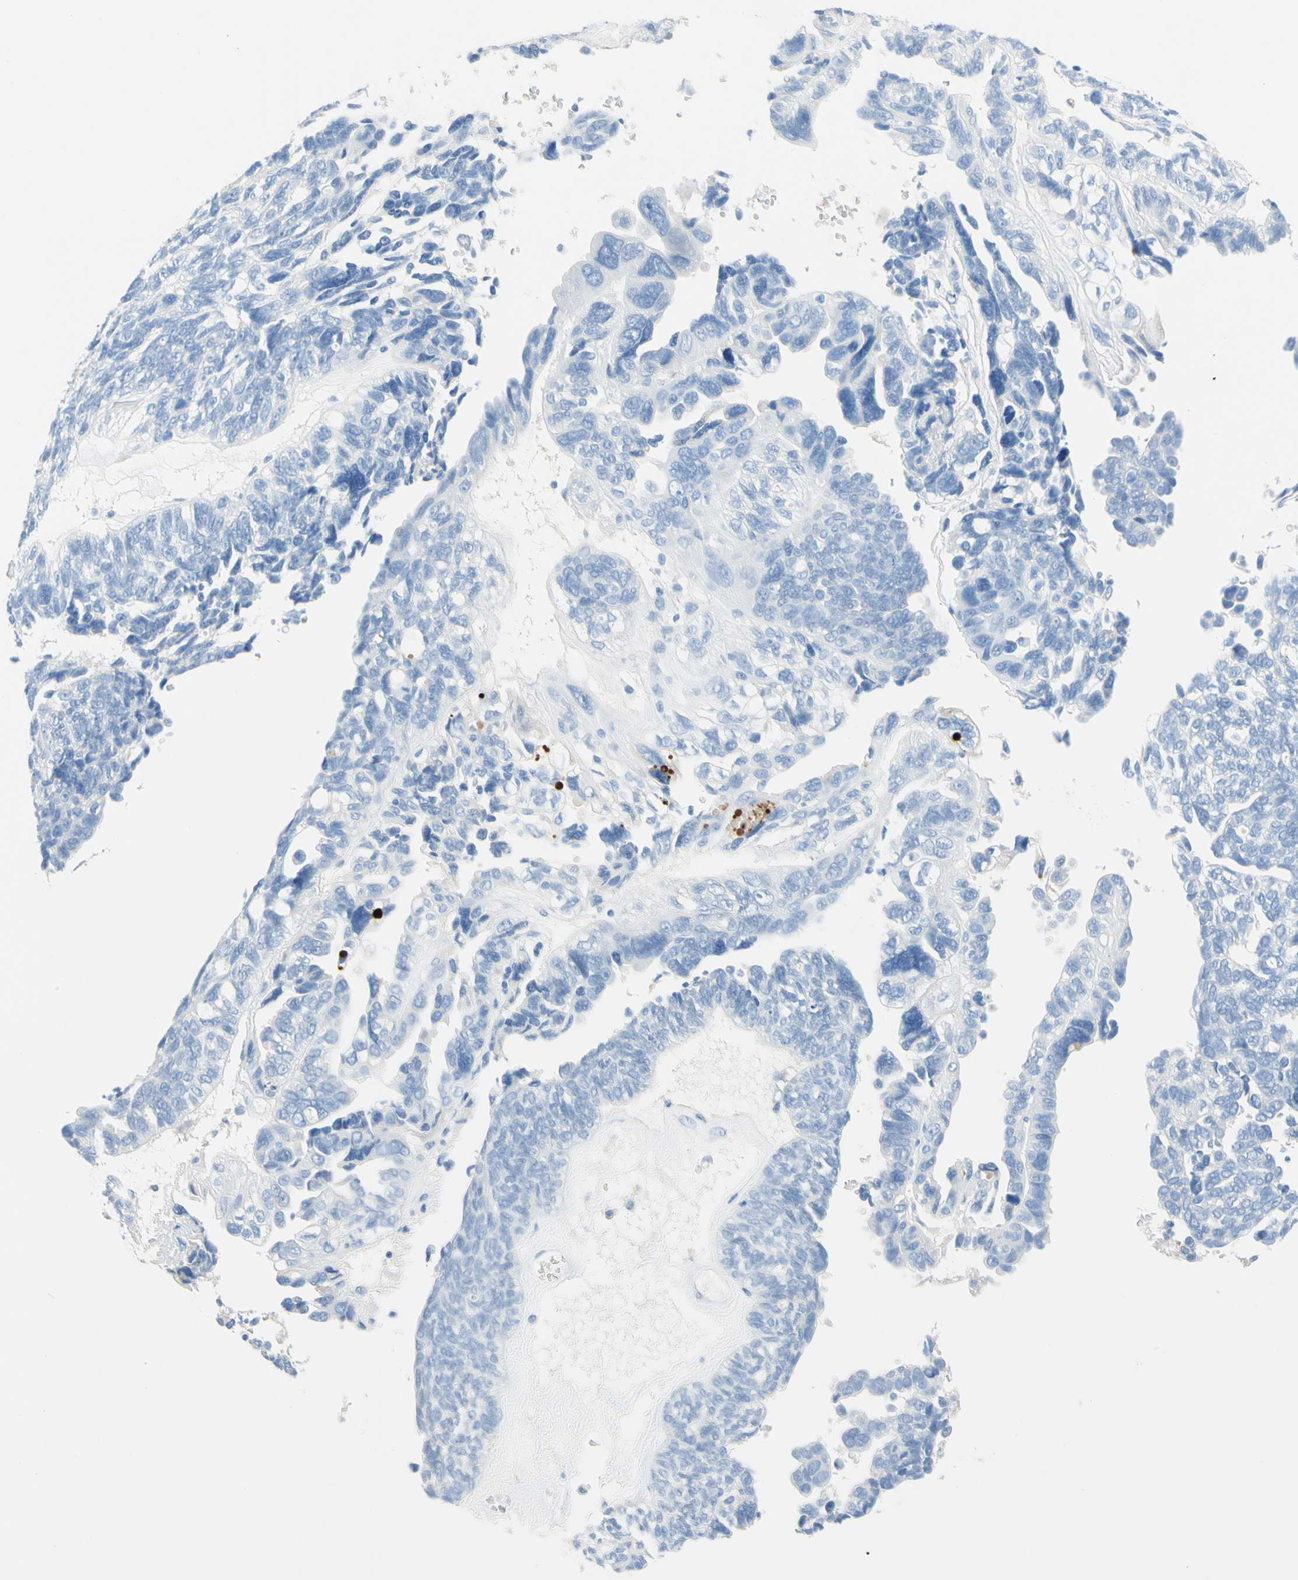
{"staining": {"intensity": "negative", "quantity": "none", "location": "none"}, "tissue": "ovarian cancer", "cell_type": "Tumor cells", "image_type": "cancer", "snomed": [{"axis": "morphology", "description": "Cystadenocarcinoma, serous, NOS"}, {"axis": "topography", "description": "Ovary"}], "caption": "Tumor cells show no significant staining in serous cystadenocarcinoma (ovarian).", "gene": "IL6ST", "patient": {"sex": "female", "age": 79}}